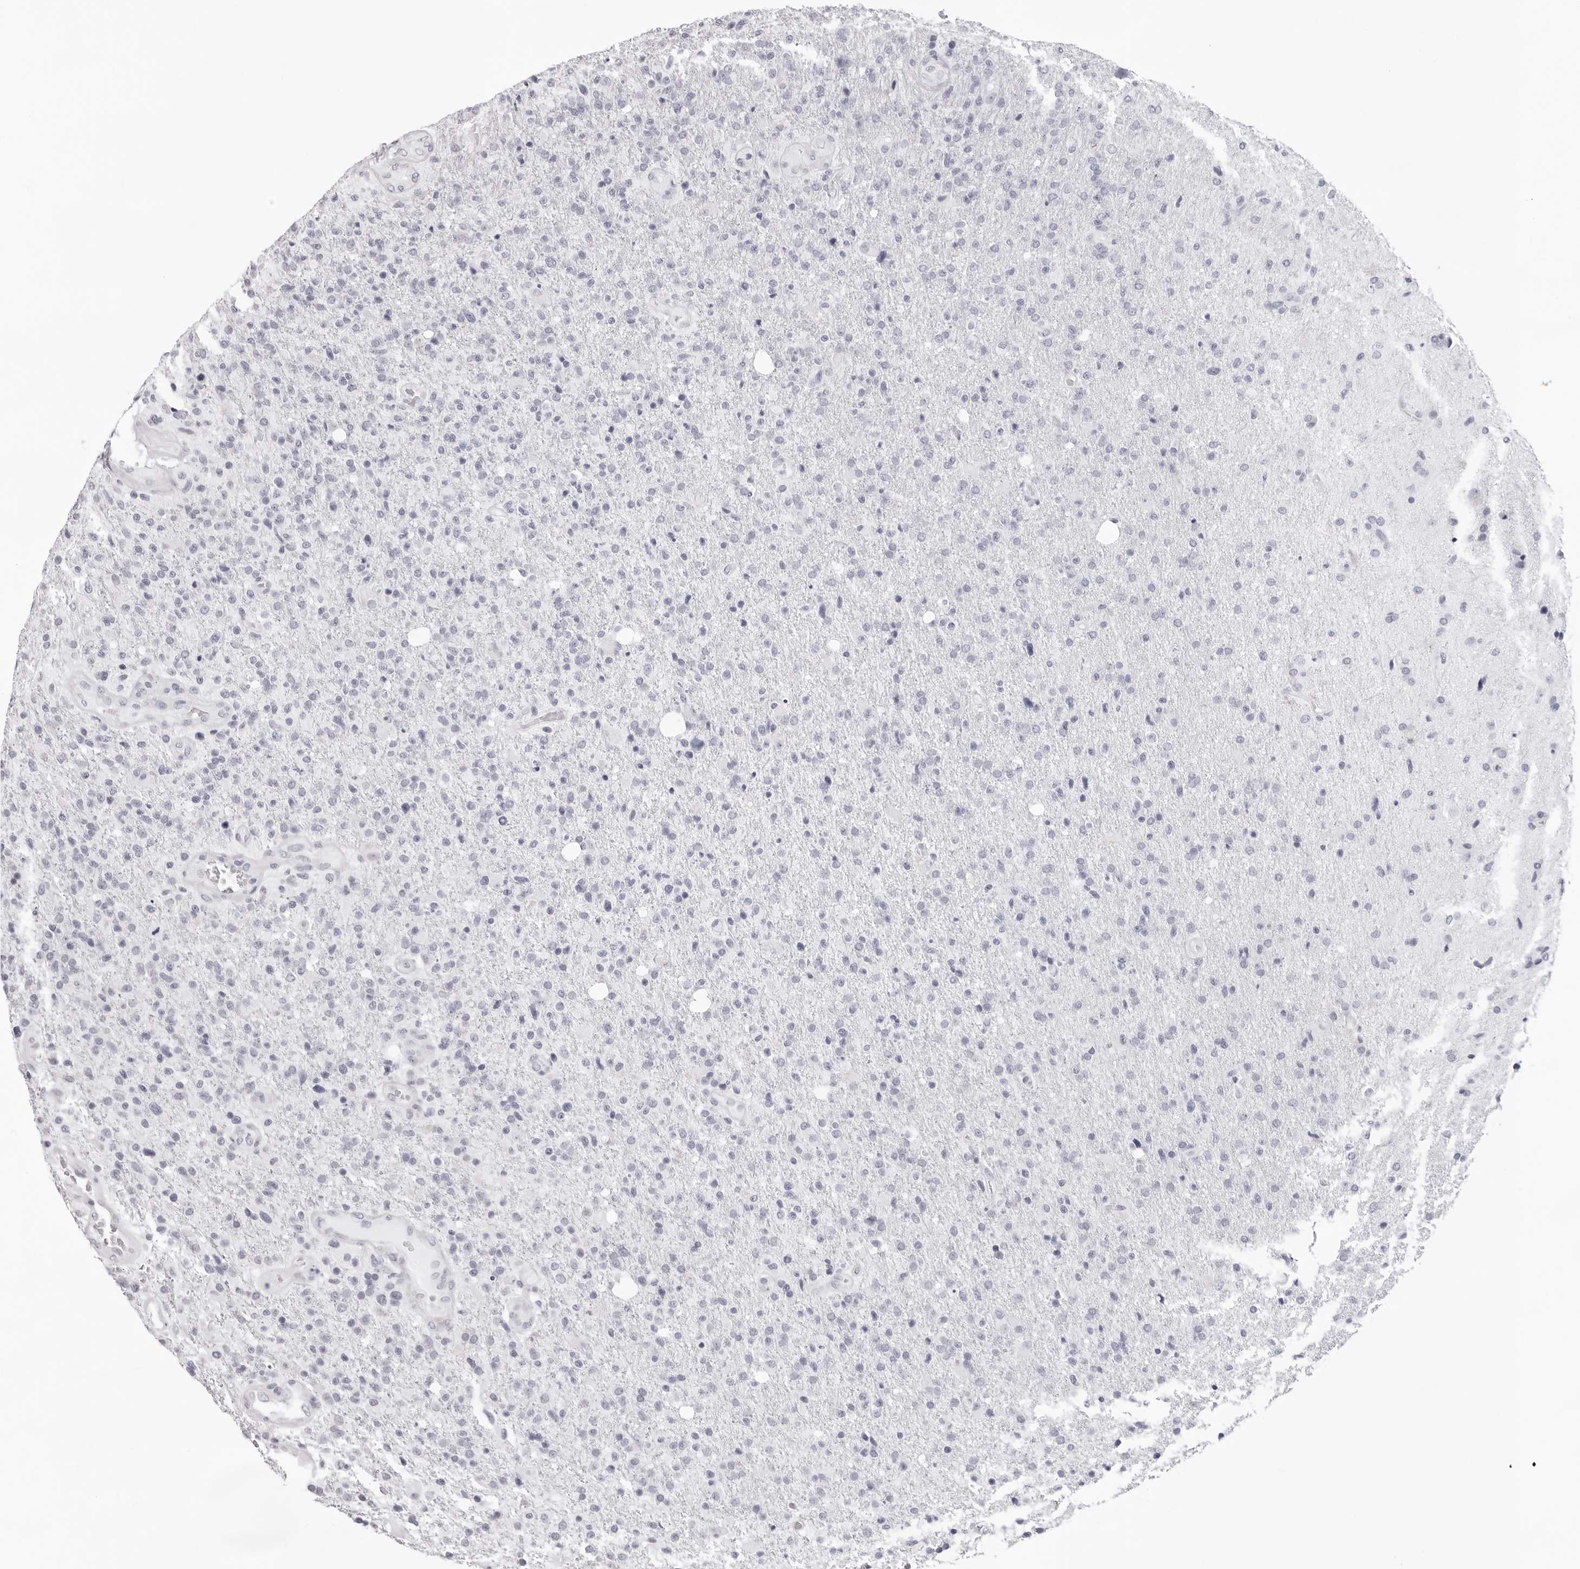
{"staining": {"intensity": "negative", "quantity": "none", "location": "none"}, "tissue": "glioma", "cell_type": "Tumor cells", "image_type": "cancer", "snomed": [{"axis": "morphology", "description": "Glioma, malignant, High grade"}, {"axis": "topography", "description": "Brain"}], "caption": "Histopathology image shows no significant protein positivity in tumor cells of malignant high-grade glioma.", "gene": "INSL3", "patient": {"sex": "male", "age": 72}}